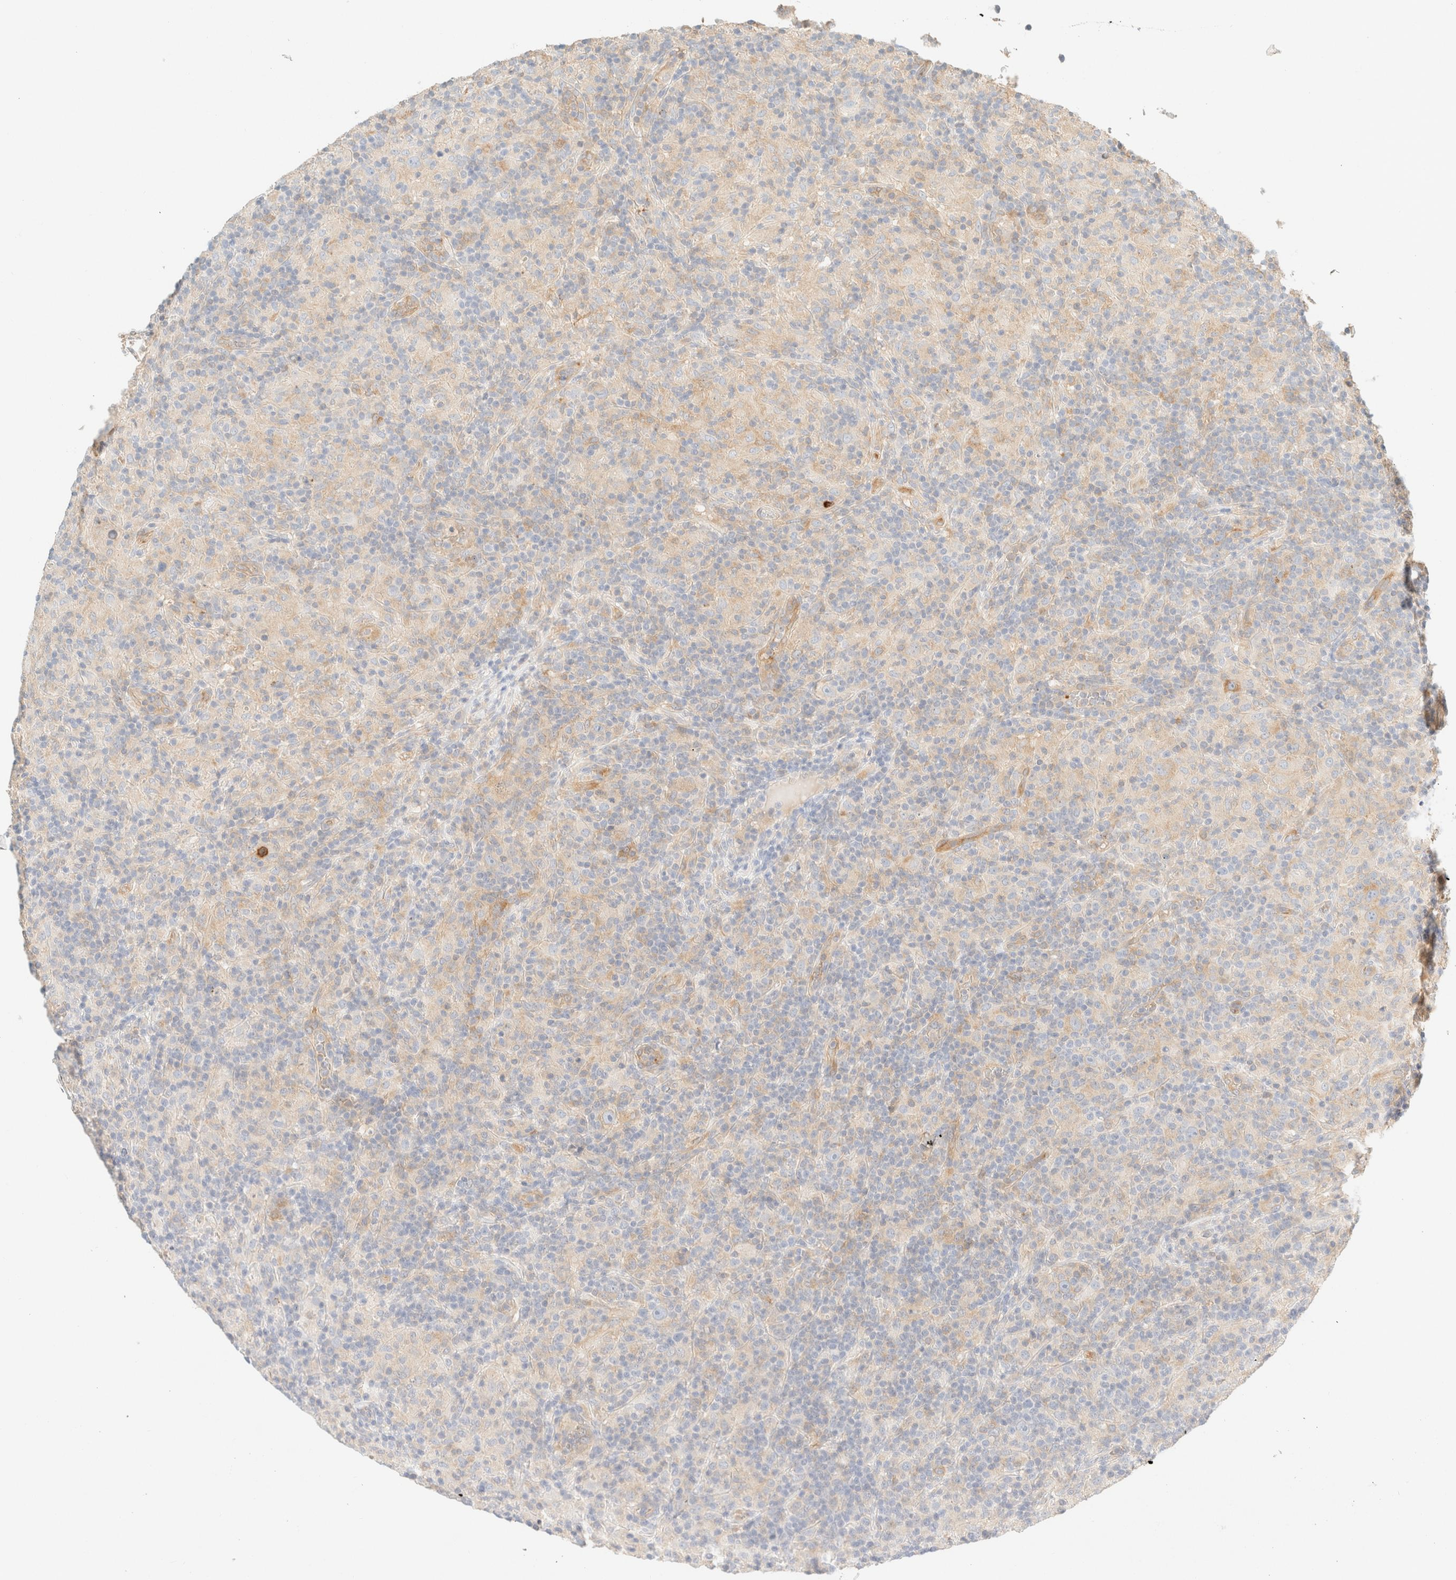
{"staining": {"intensity": "moderate", "quantity": "25%-75%", "location": "cytoplasmic/membranous"}, "tissue": "lymphoma", "cell_type": "Tumor cells", "image_type": "cancer", "snomed": [{"axis": "morphology", "description": "Hodgkin's disease, NOS"}, {"axis": "topography", "description": "Lymph node"}], "caption": "The micrograph demonstrates immunohistochemical staining of Hodgkin's disease. There is moderate cytoplasmic/membranous staining is appreciated in about 25%-75% of tumor cells.", "gene": "FHOD1", "patient": {"sex": "male", "age": 70}}